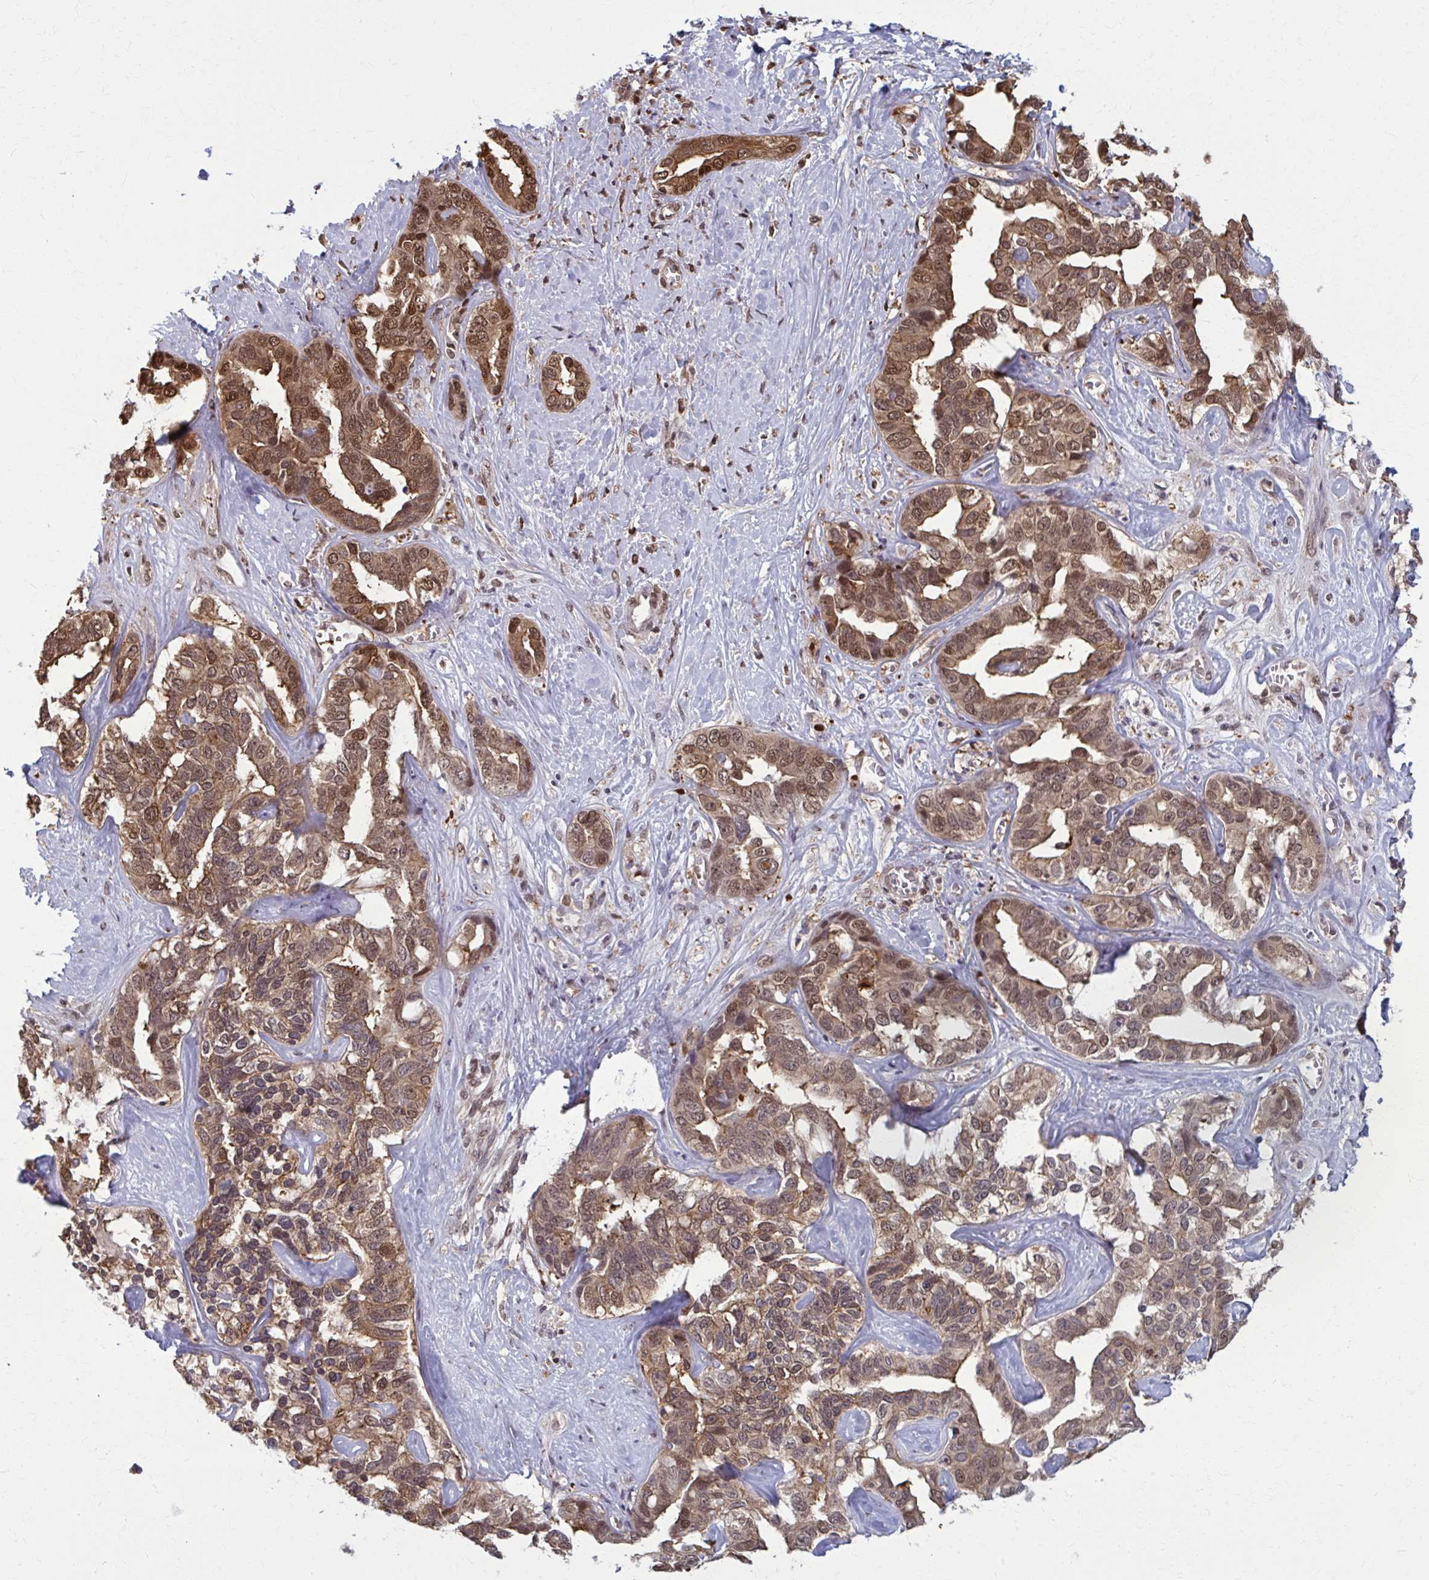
{"staining": {"intensity": "strong", "quantity": ">75%", "location": "cytoplasmic/membranous,nuclear"}, "tissue": "liver cancer", "cell_type": "Tumor cells", "image_type": "cancer", "snomed": [{"axis": "morphology", "description": "Cholangiocarcinoma"}, {"axis": "topography", "description": "Liver"}], "caption": "Protein expression by immunohistochemistry (IHC) demonstrates strong cytoplasmic/membranous and nuclear expression in approximately >75% of tumor cells in liver cancer.", "gene": "MDH1", "patient": {"sex": "male", "age": 59}}